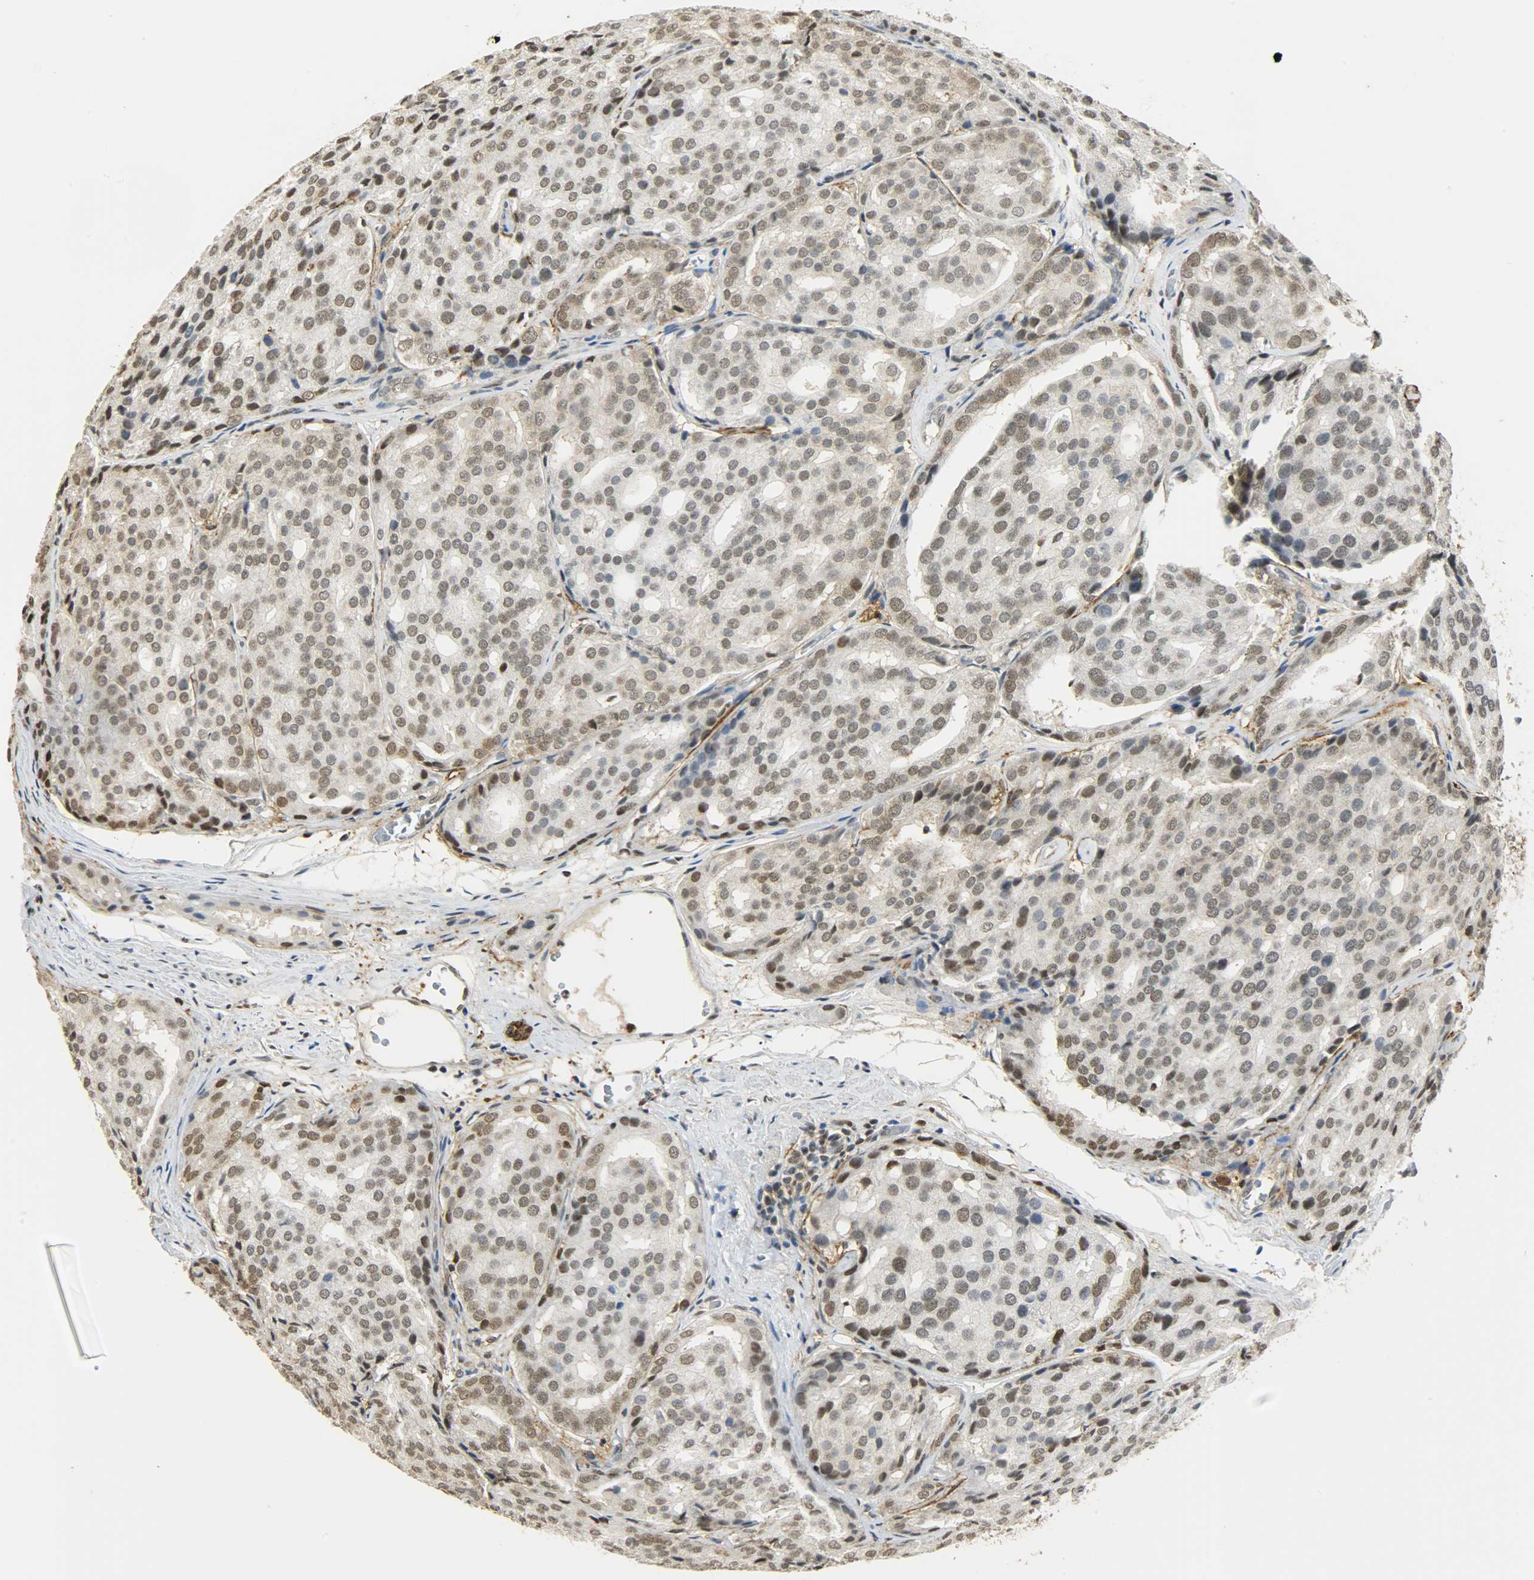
{"staining": {"intensity": "weak", "quantity": ">75%", "location": "nuclear"}, "tissue": "prostate cancer", "cell_type": "Tumor cells", "image_type": "cancer", "snomed": [{"axis": "morphology", "description": "Adenocarcinoma, High grade"}, {"axis": "topography", "description": "Prostate"}], "caption": "Immunohistochemical staining of prostate high-grade adenocarcinoma exhibits low levels of weak nuclear expression in approximately >75% of tumor cells.", "gene": "NGFR", "patient": {"sex": "male", "age": 64}}